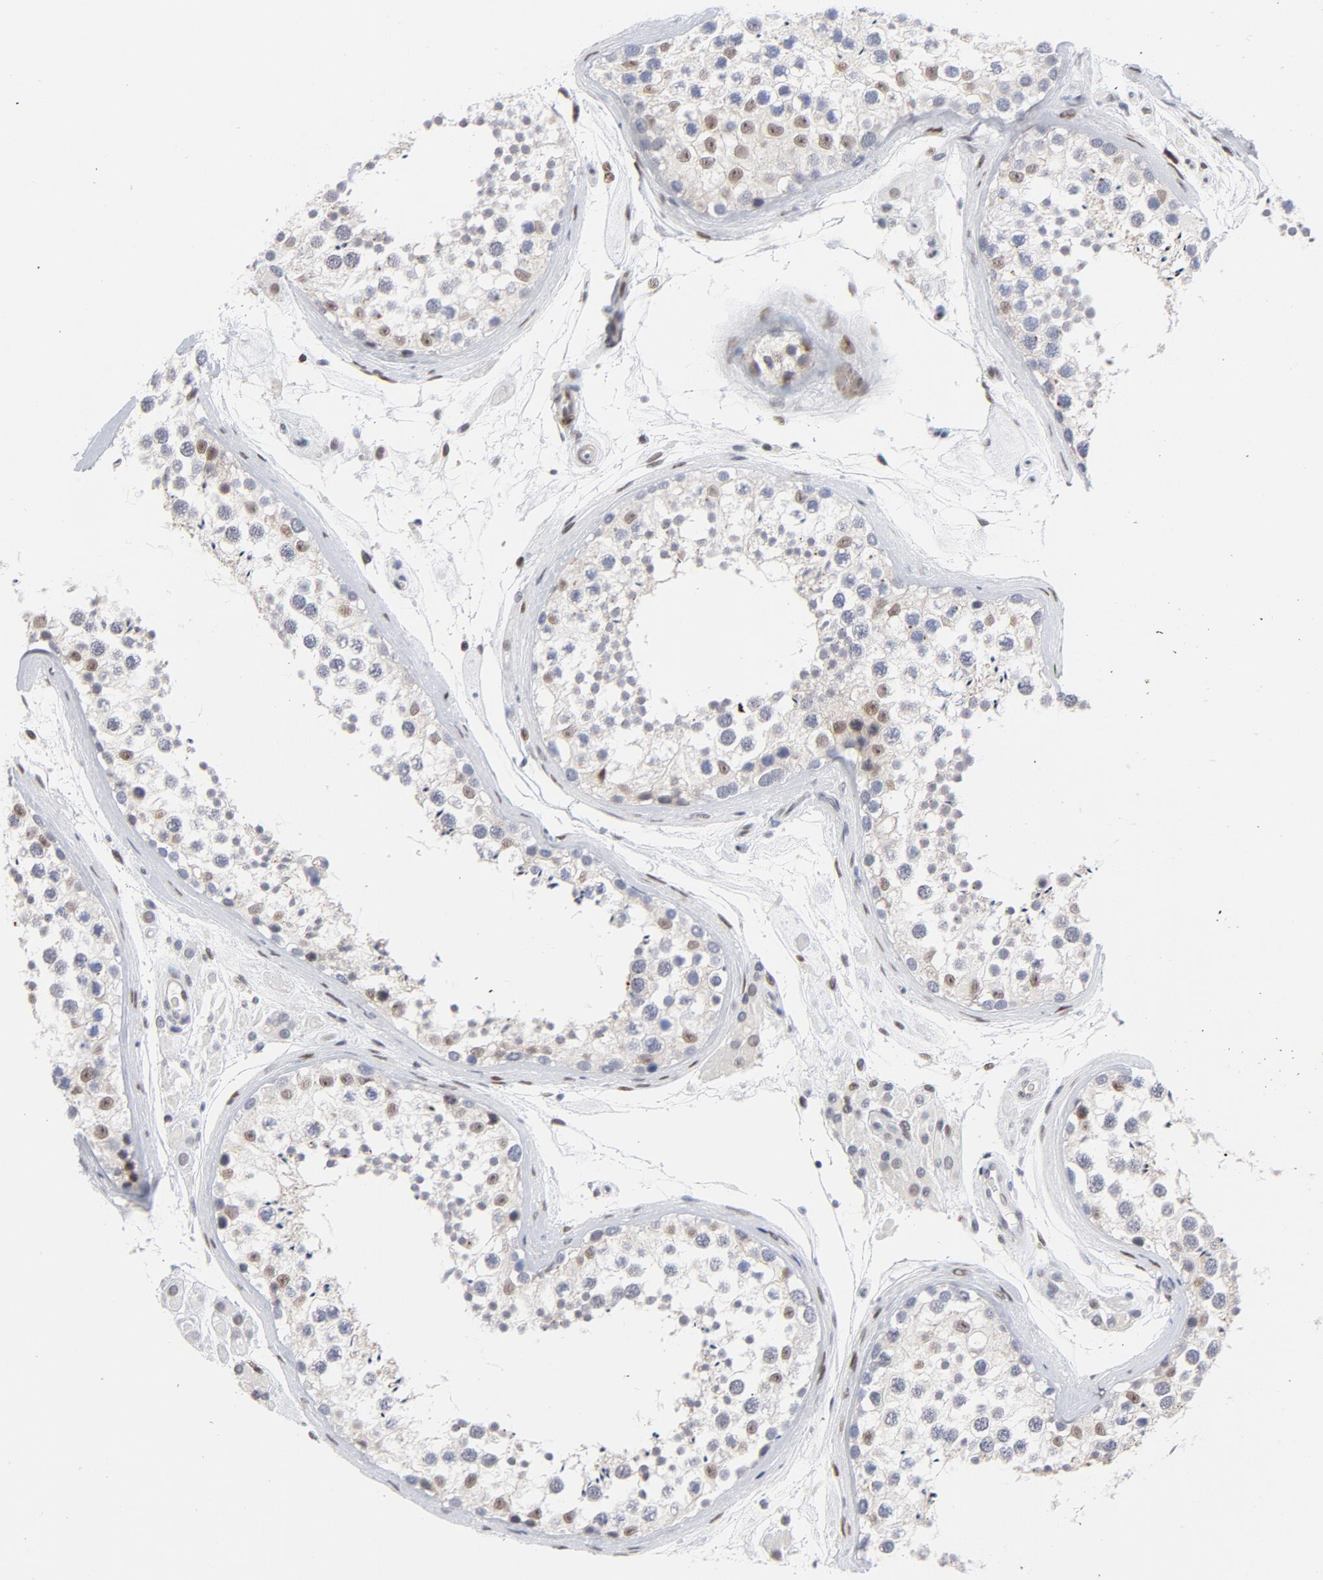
{"staining": {"intensity": "weak", "quantity": "<25%", "location": "nuclear"}, "tissue": "testis", "cell_type": "Cells in seminiferous ducts", "image_type": "normal", "snomed": [{"axis": "morphology", "description": "Normal tissue, NOS"}, {"axis": "topography", "description": "Testis"}], "caption": "This is an immunohistochemistry histopathology image of benign testis. There is no expression in cells in seminiferous ducts.", "gene": "NFIC", "patient": {"sex": "male", "age": 46}}